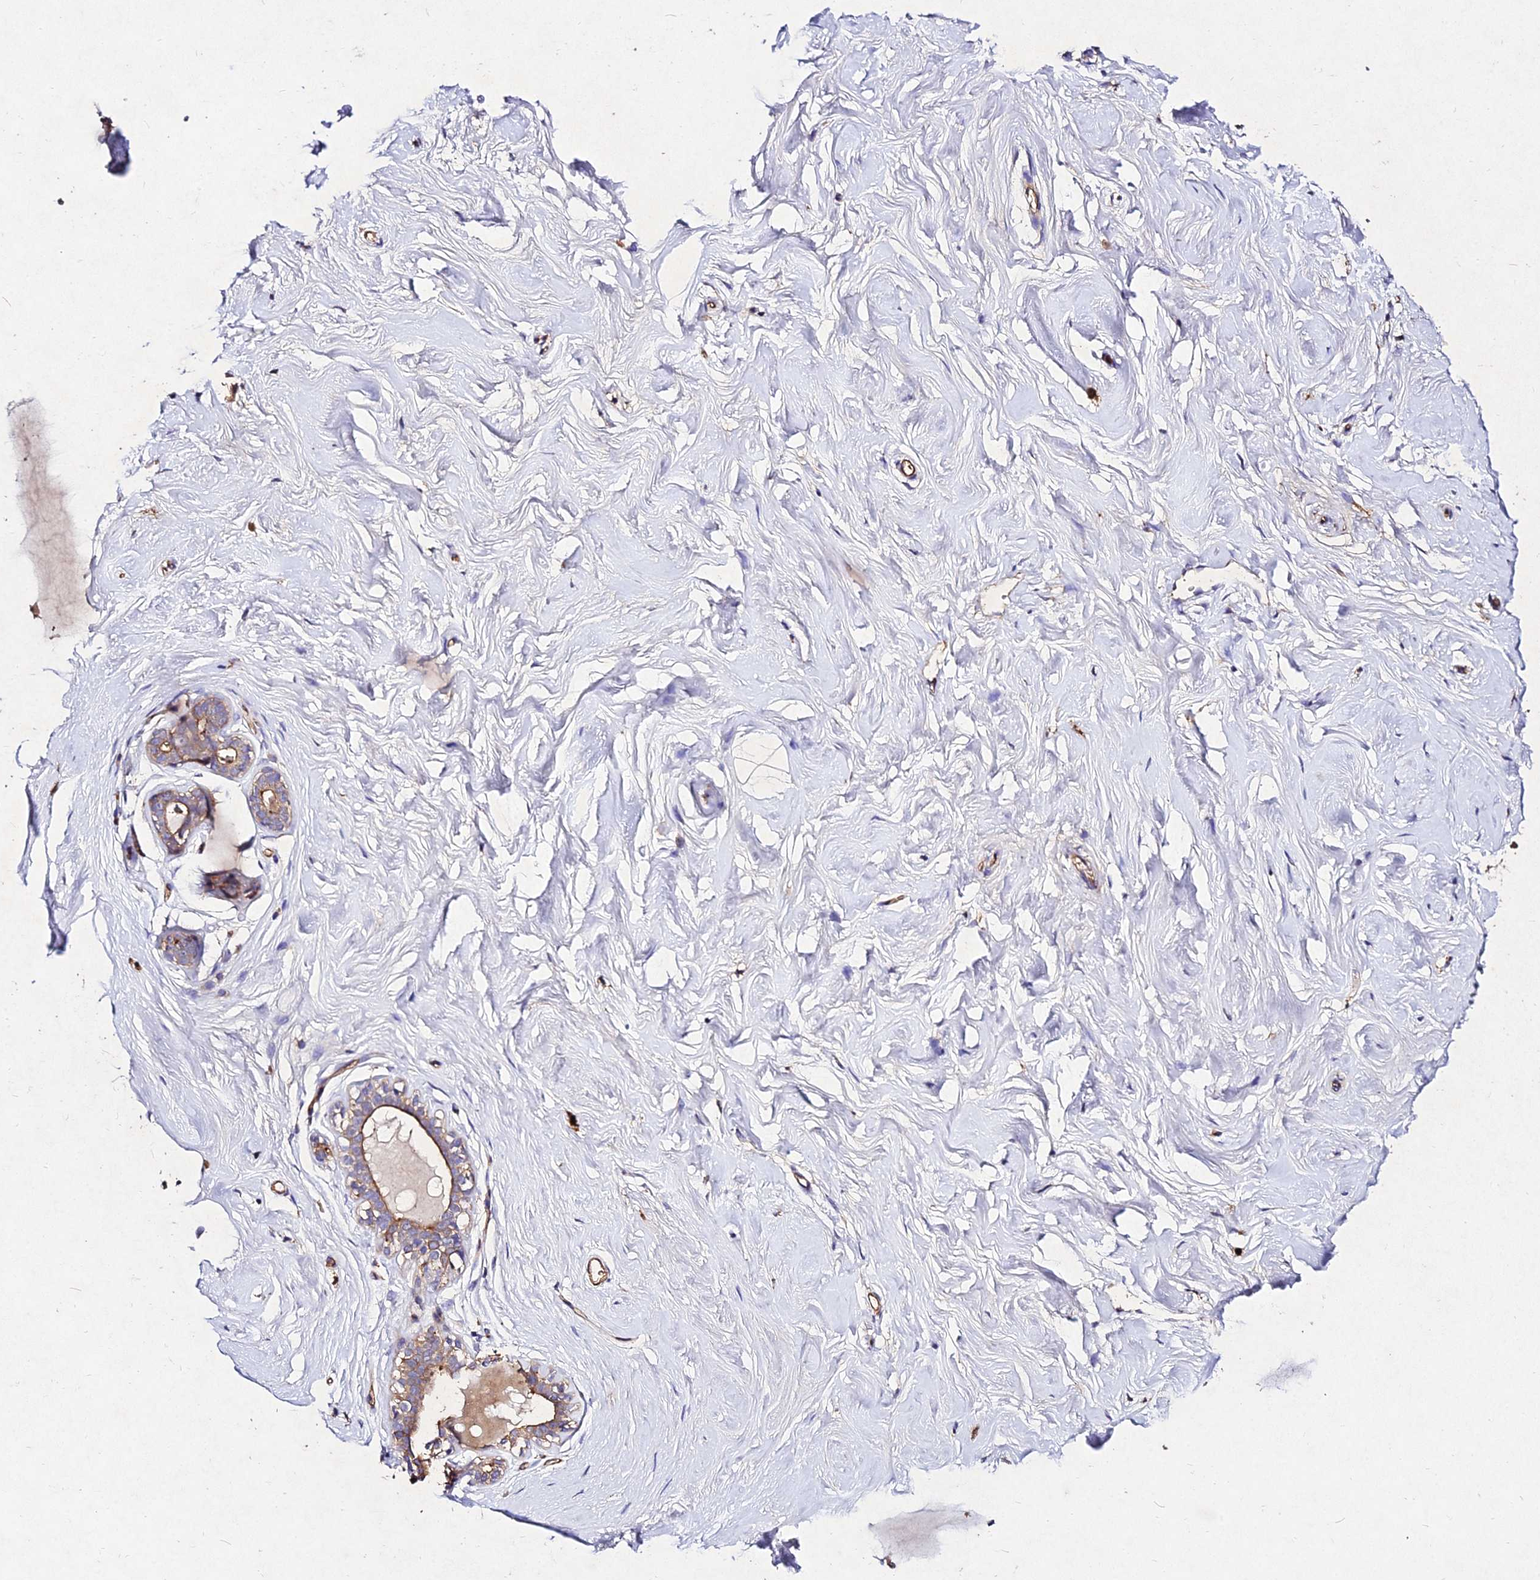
{"staining": {"intensity": "negative", "quantity": "none", "location": "none"}, "tissue": "breast", "cell_type": "Adipocytes", "image_type": "normal", "snomed": [{"axis": "morphology", "description": "Normal tissue, NOS"}, {"axis": "morphology", "description": "Adenoma, NOS"}, {"axis": "topography", "description": "Breast"}], "caption": "Adipocytes show no significant protein staining in benign breast. The staining is performed using DAB (3,3'-diaminobenzidine) brown chromogen with nuclei counter-stained in using hematoxylin.", "gene": "AP3M1", "patient": {"sex": "female", "age": 23}}